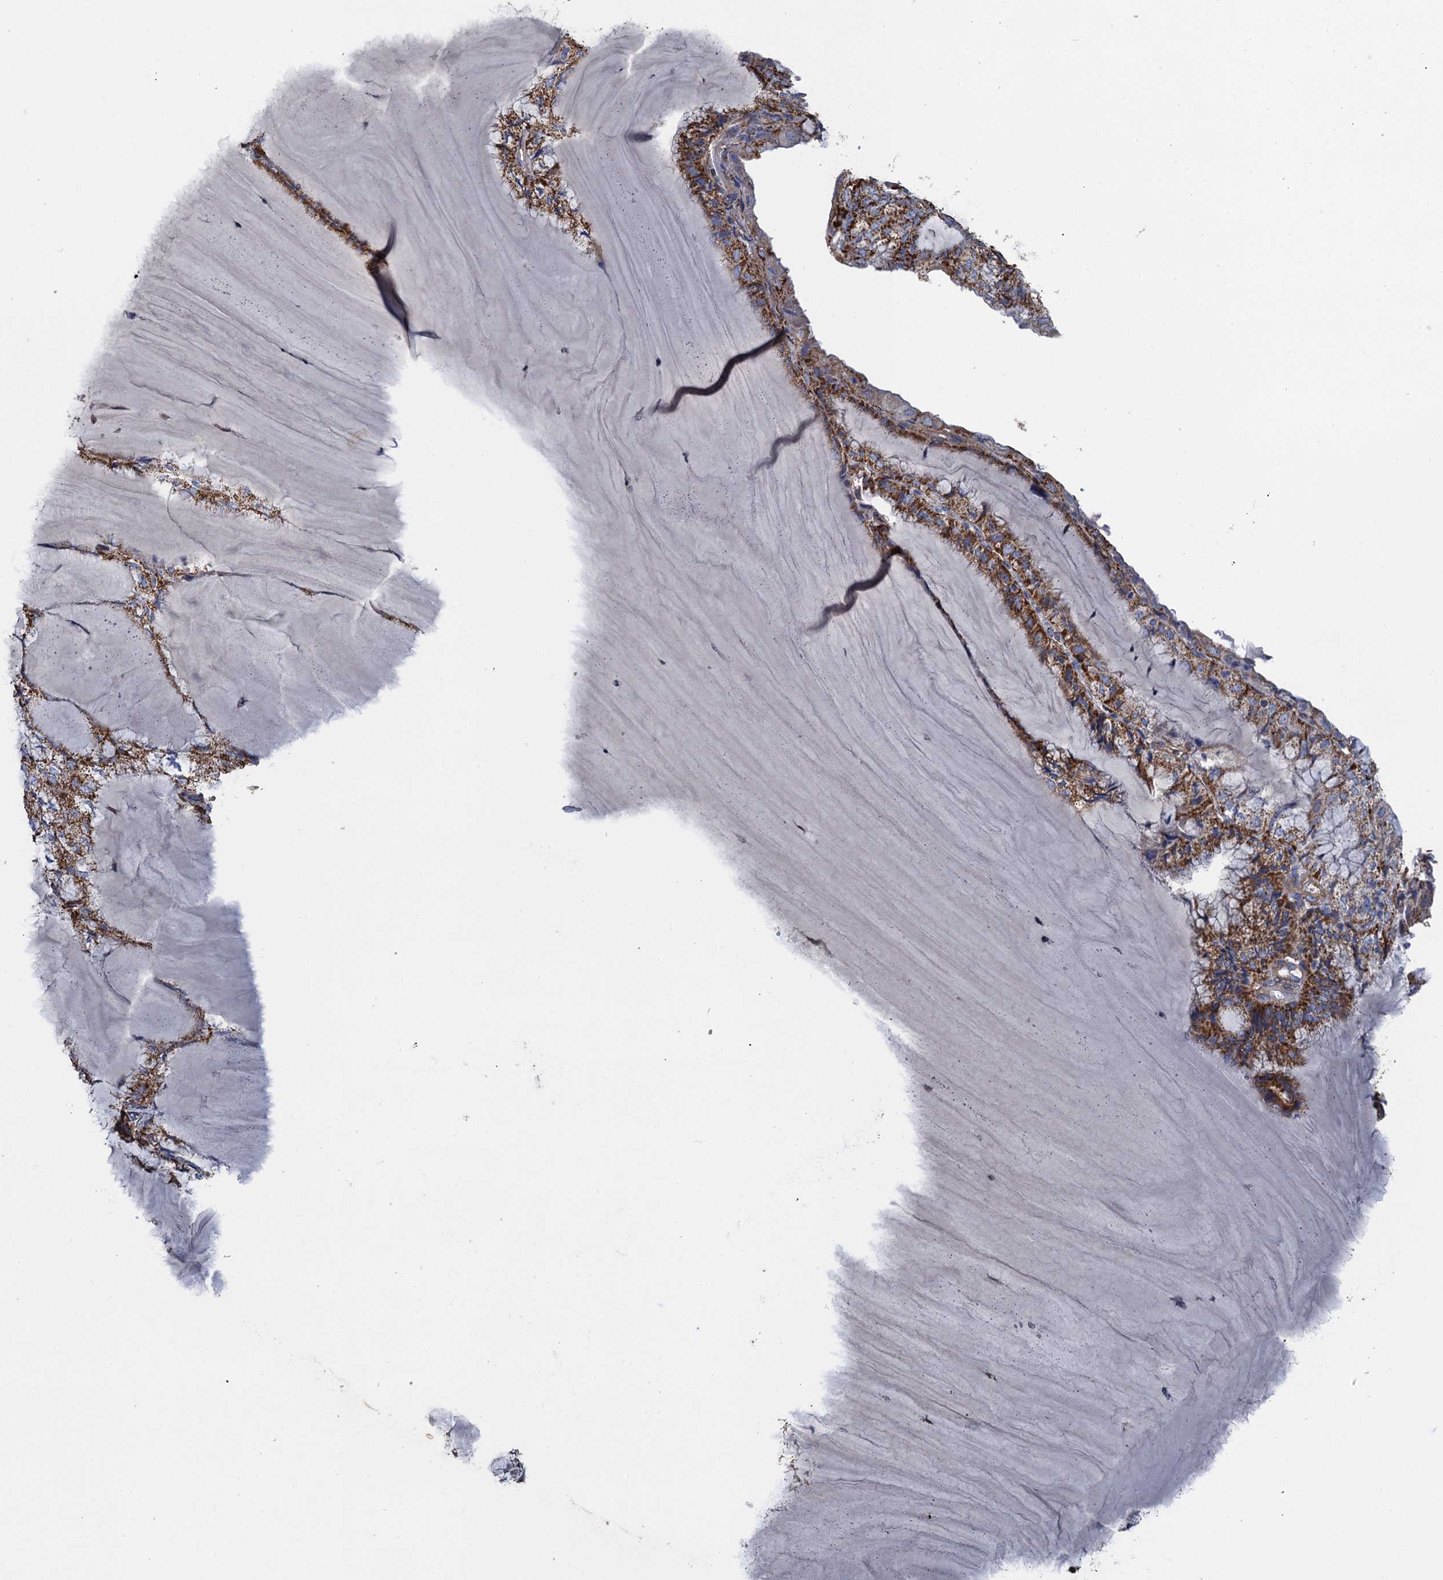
{"staining": {"intensity": "moderate", "quantity": ">75%", "location": "cytoplasmic/membranous"}, "tissue": "endometrial cancer", "cell_type": "Tumor cells", "image_type": "cancer", "snomed": [{"axis": "morphology", "description": "Adenocarcinoma, NOS"}, {"axis": "topography", "description": "Endometrium"}], "caption": "Human adenocarcinoma (endometrial) stained with a protein marker displays moderate staining in tumor cells.", "gene": "GCSH", "patient": {"sex": "female", "age": 81}}